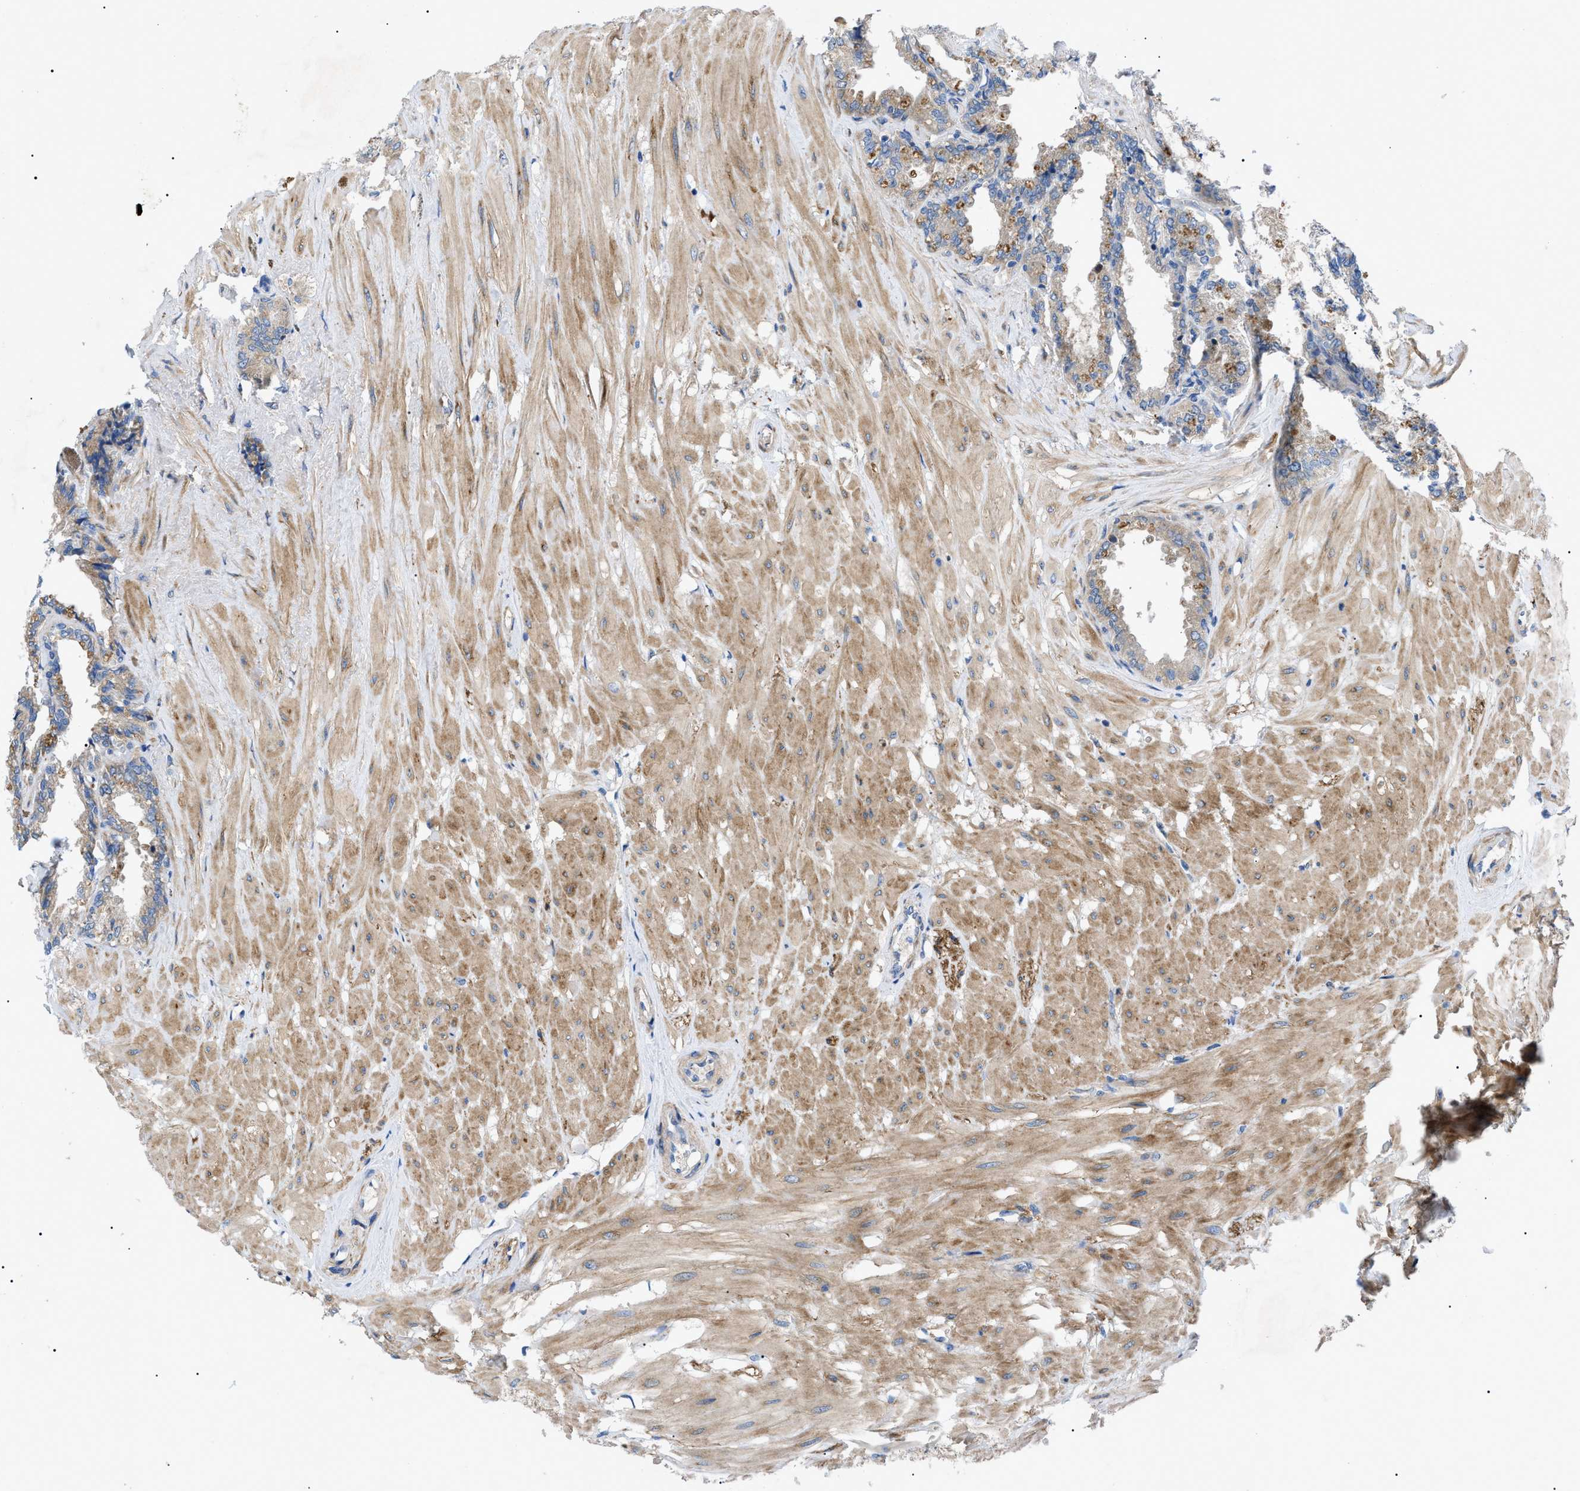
{"staining": {"intensity": "moderate", "quantity": "25%-75%", "location": "cytoplasmic/membranous"}, "tissue": "seminal vesicle", "cell_type": "Glandular cells", "image_type": "normal", "snomed": [{"axis": "morphology", "description": "Normal tissue, NOS"}, {"axis": "topography", "description": "Seminal veicle"}], "caption": "Glandular cells demonstrate moderate cytoplasmic/membranous expression in about 25%-75% of cells in unremarkable seminal vesicle.", "gene": "HSPB8", "patient": {"sex": "male", "age": 46}}